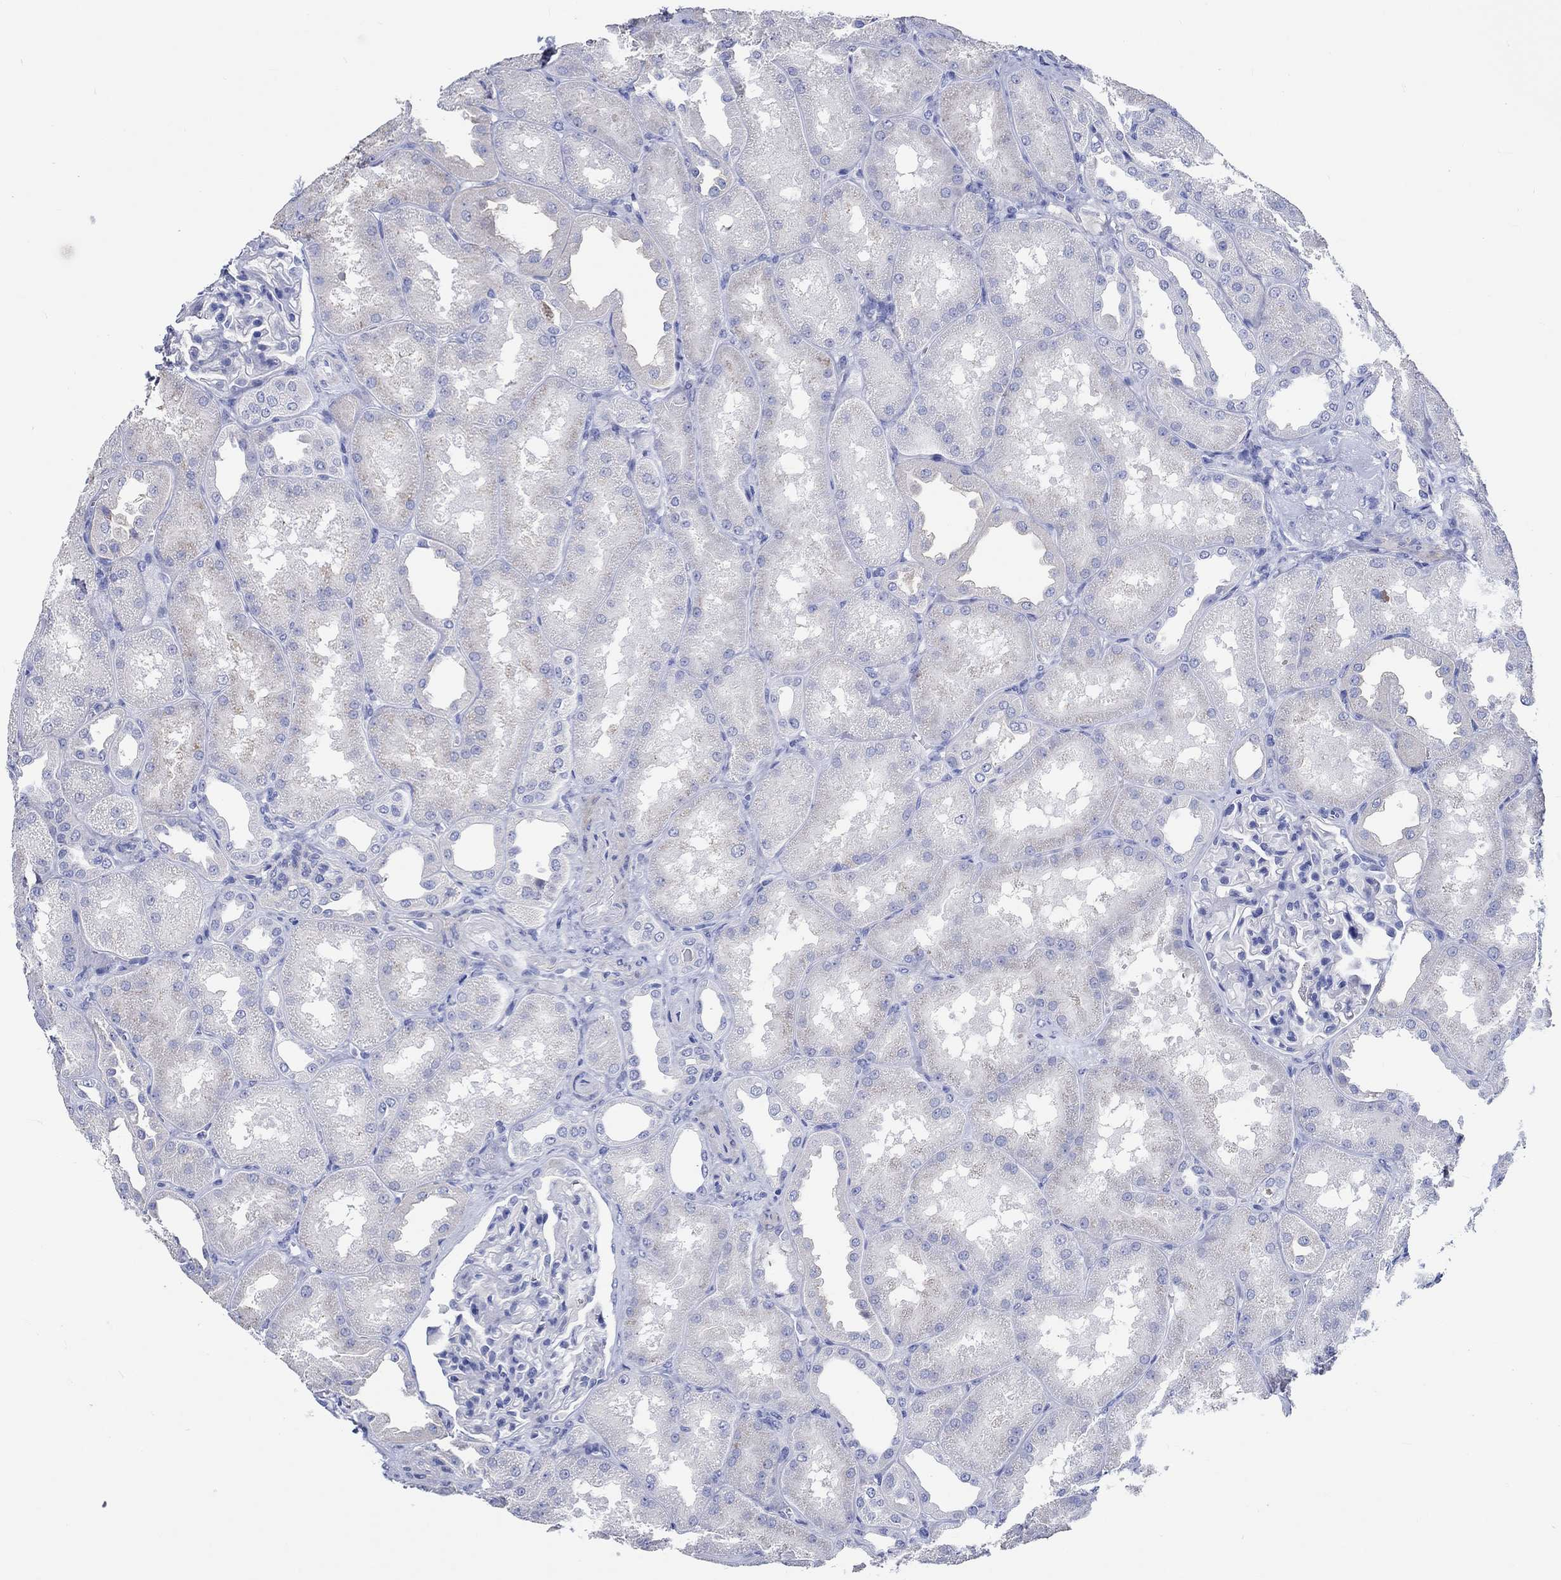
{"staining": {"intensity": "negative", "quantity": "none", "location": "none"}, "tissue": "kidney", "cell_type": "Cells in glomeruli", "image_type": "normal", "snomed": [{"axis": "morphology", "description": "Normal tissue, NOS"}, {"axis": "topography", "description": "Kidney"}], "caption": "The image displays no staining of cells in glomeruli in benign kidney.", "gene": "SHISA4", "patient": {"sex": "male", "age": 61}}